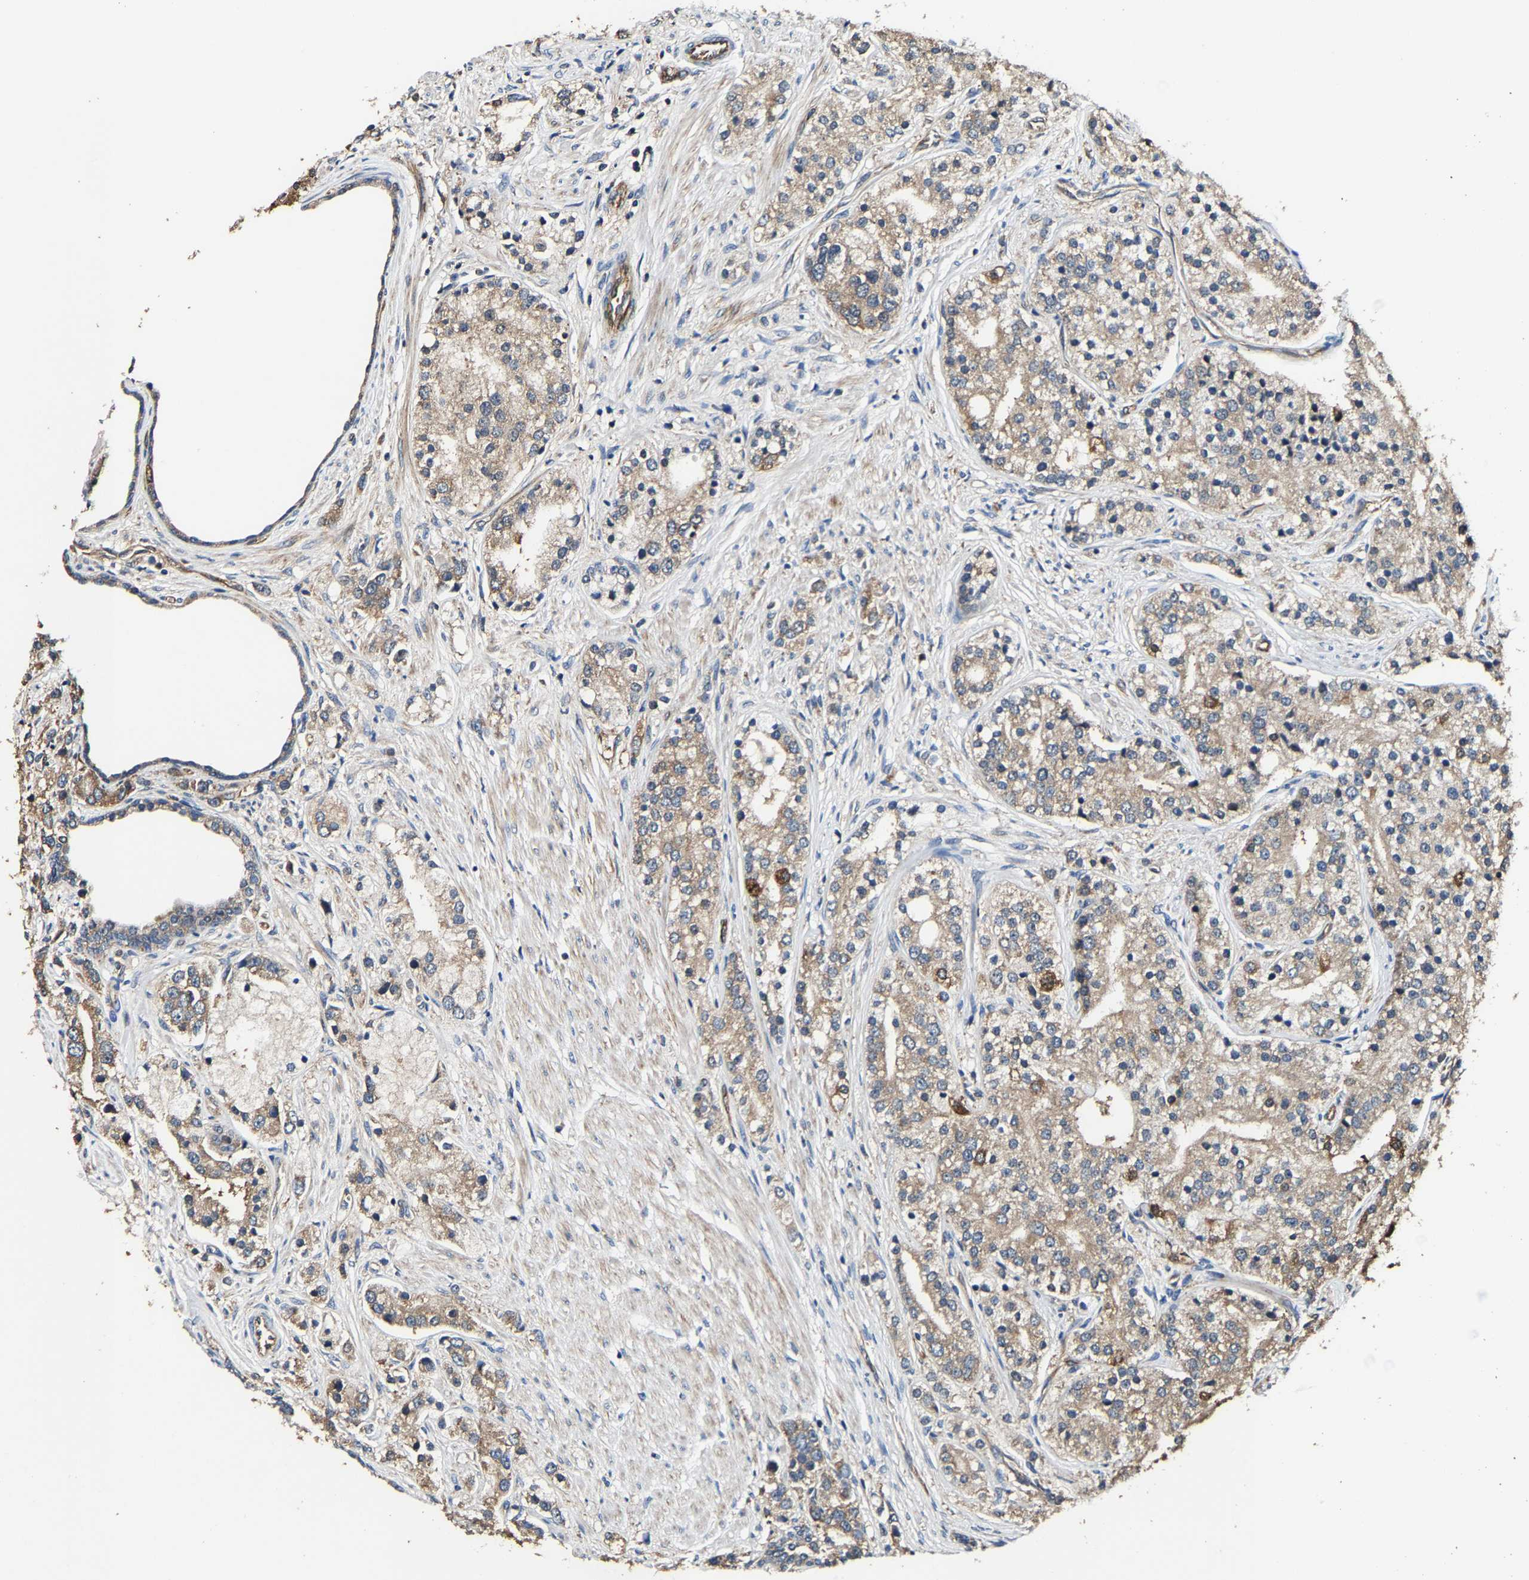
{"staining": {"intensity": "moderate", "quantity": ">75%", "location": "cytoplasmic/membranous"}, "tissue": "prostate cancer", "cell_type": "Tumor cells", "image_type": "cancer", "snomed": [{"axis": "morphology", "description": "Adenocarcinoma, High grade"}, {"axis": "topography", "description": "Prostate"}], "caption": "High-grade adenocarcinoma (prostate) tissue demonstrates moderate cytoplasmic/membranous positivity in about >75% of tumor cells, visualized by immunohistochemistry.", "gene": "GFRA3", "patient": {"sex": "male", "age": 50}}